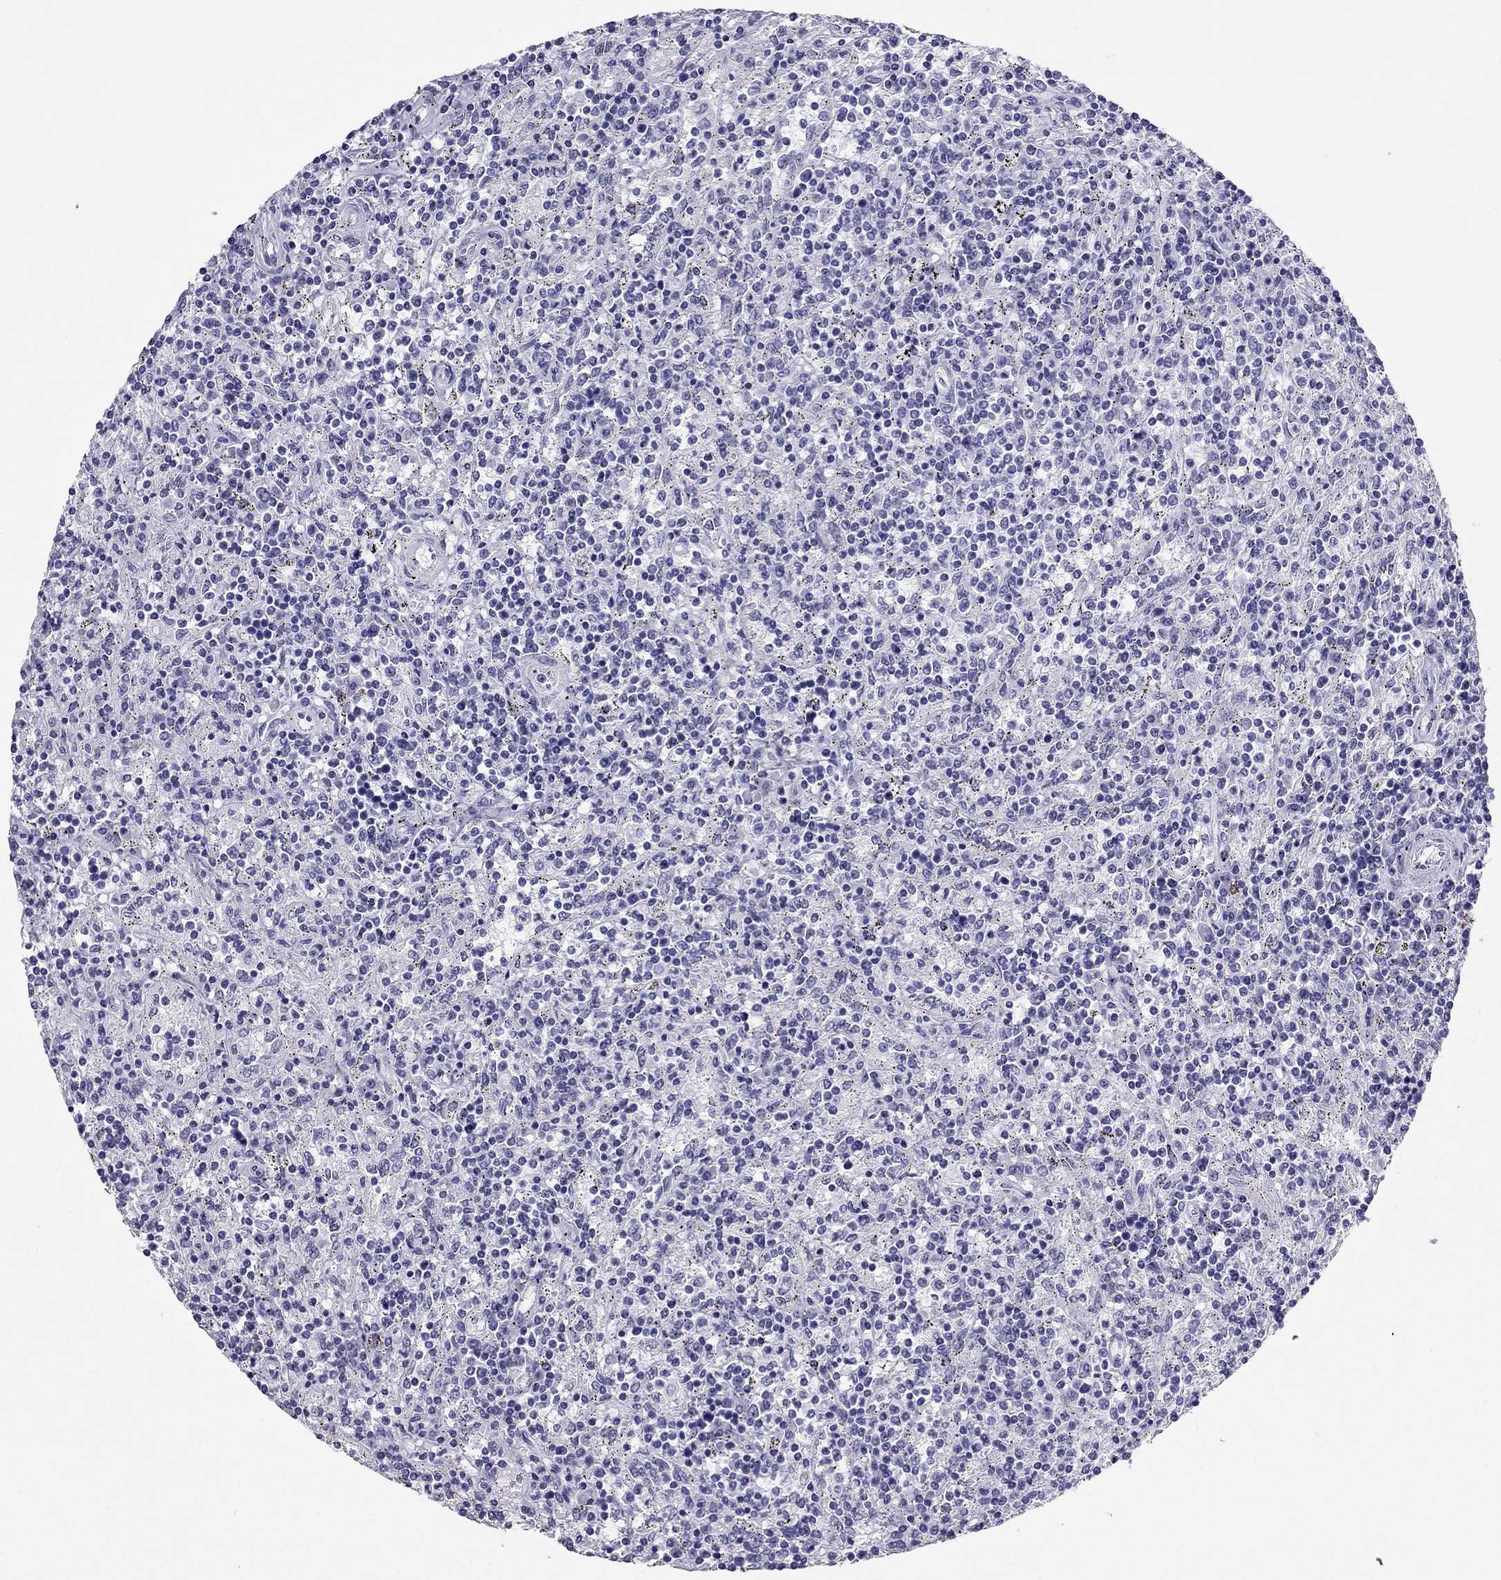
{"staining": {"intensity": "negative", "quantity": "none", "location": "none"}, "tissue": "lymphoma", "cell_type": "Tumor cells", "image_type": "cancer", "snomed": [{"axis": "morphology", "description": "Malignant lymphoma, non-Hodgkin's type, Low grade"}, {"axis": "topography", "description": "Spleen"}], "caption": "Lymphoma was stained to show a protein in brown. There is no significant positivity in tumor cells. (Stains: DAB (3,3'-diaminobenzidine) IHC with hematoxylin counter stain, Microscopy: brightfield microscopy at high magnification).", "gene": "PDE6A", "patient": {"sex": "male", "age": 62}}